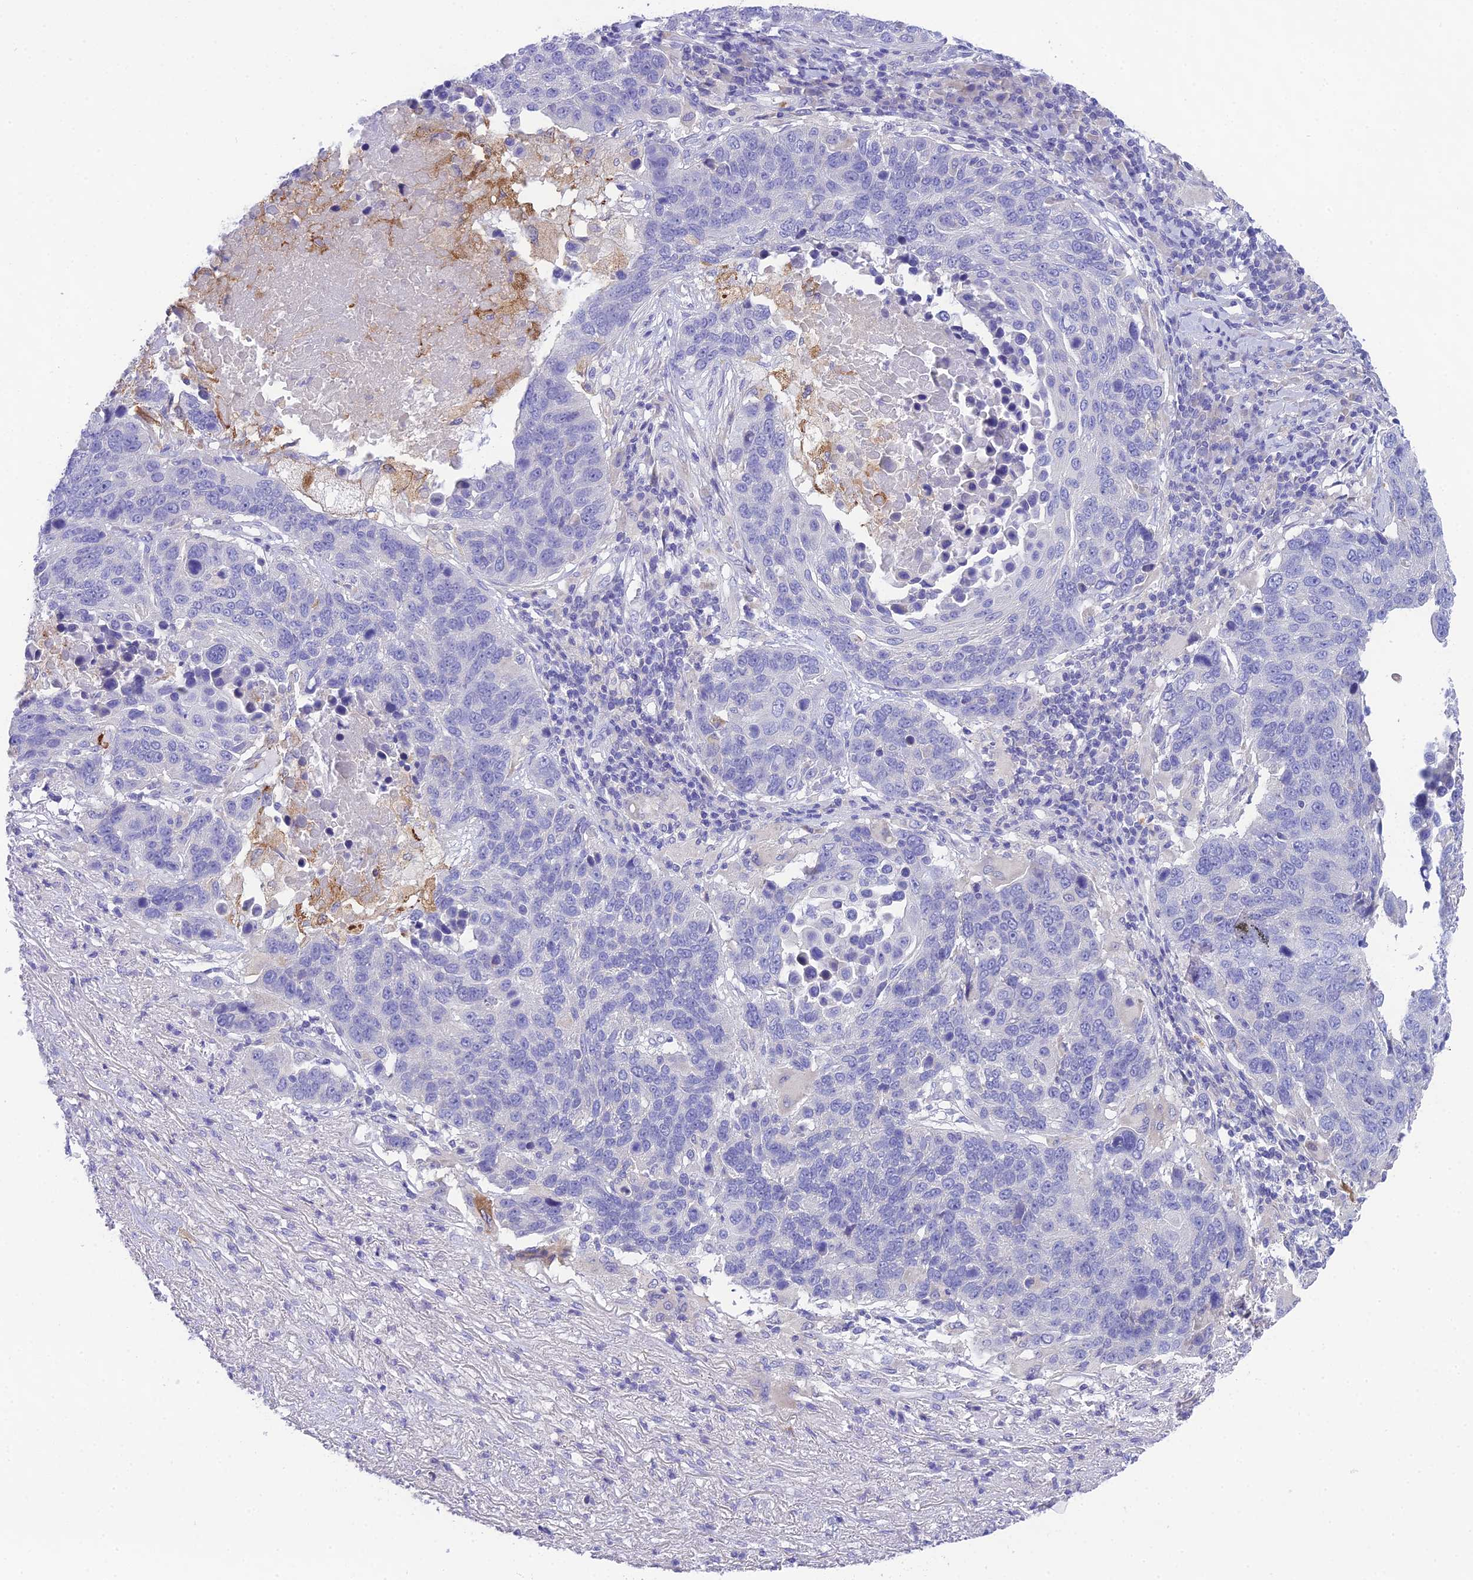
{"staining": {"intensity": "negative", "quantity": "none", "location": "none"}, "tissue": "lung cancer", "cell_type": "Tumor cells", "image_type": "cancer", "snomed": [{"axis": "morphology", "description": "Normal tissue, NOS"}, {"axis": "morphology", "description": "Squamous cell carcinoma, NOS"}, {"axis": "topography", "description": "Lymph node"}, {"axis": "topography", "description": "Lung"}], "caption": "Immunohistochemistry of human lung squamous cell carcinoma shows no positivity in tumor cells. The staining is performed using DAB (3,3'-diaminobenzidine) brown chromogen with nuclei counter-stained in using hematoxylin.", "gene": "KIAA0408", "patient": {"sex": "male", "age": 66}}